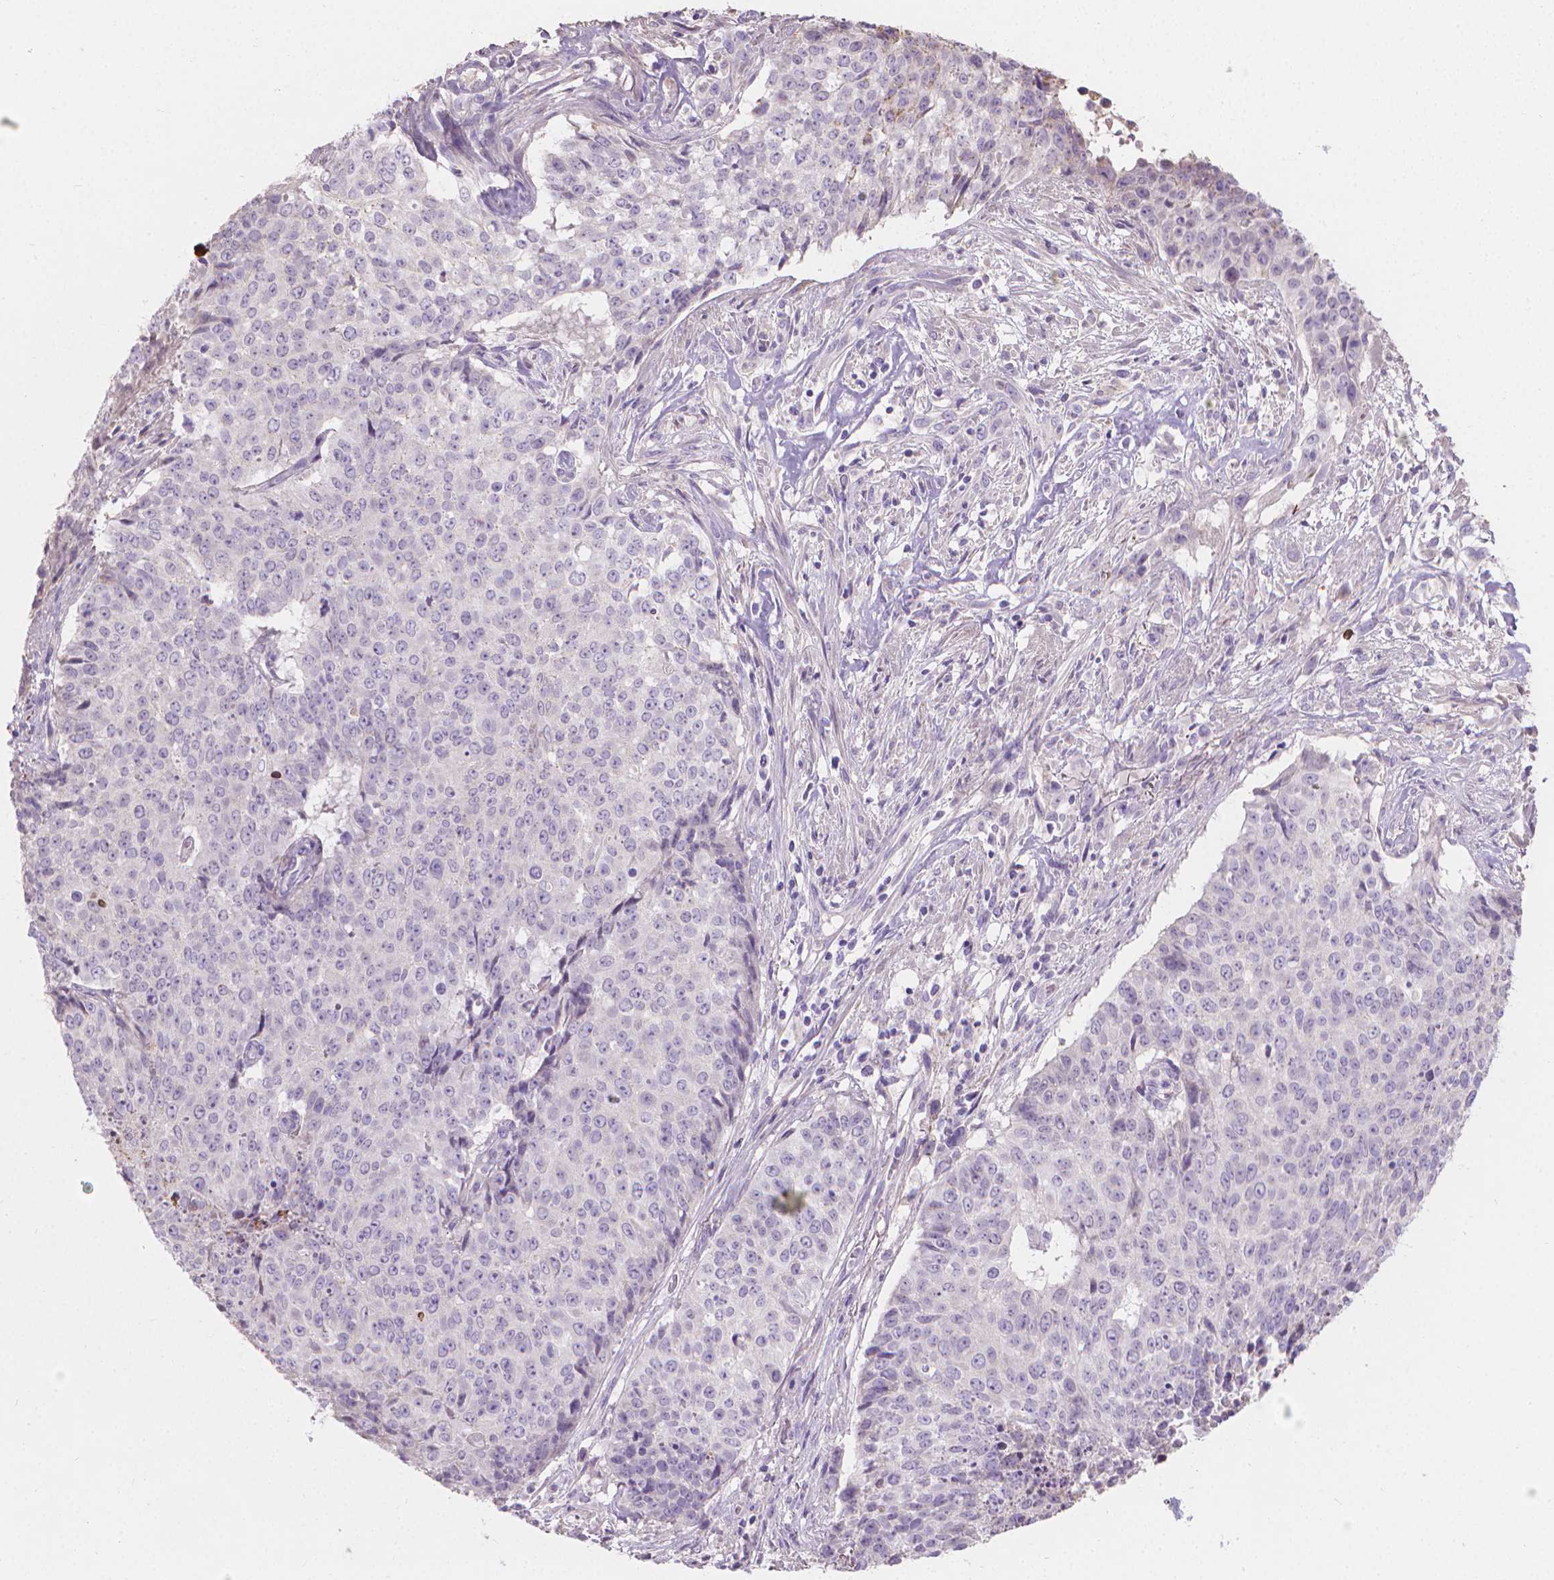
{"staining": {"intensity": "negative", "quantity": "none", "location": "none"}, "tissue": "lung cancer", "cell_type": "Tumor cells", "image_type": "cancer", "snomed": [{"axis": "morphology", "description": "Normal tissue, NOS"}, {"axis": "morphology", "description": "Squamous cell carcinoma, NOS"}, {"axis": "topography", "description": "Bronchus"}, {"axis": "topography", "description": "Lung"}], "caption": "Lung cancer was stained to show a protein in brown. There is no significant expression in tumor cells.", "gene": "CABCOCO1", "patient": {"sex": "male", "age": 64}}